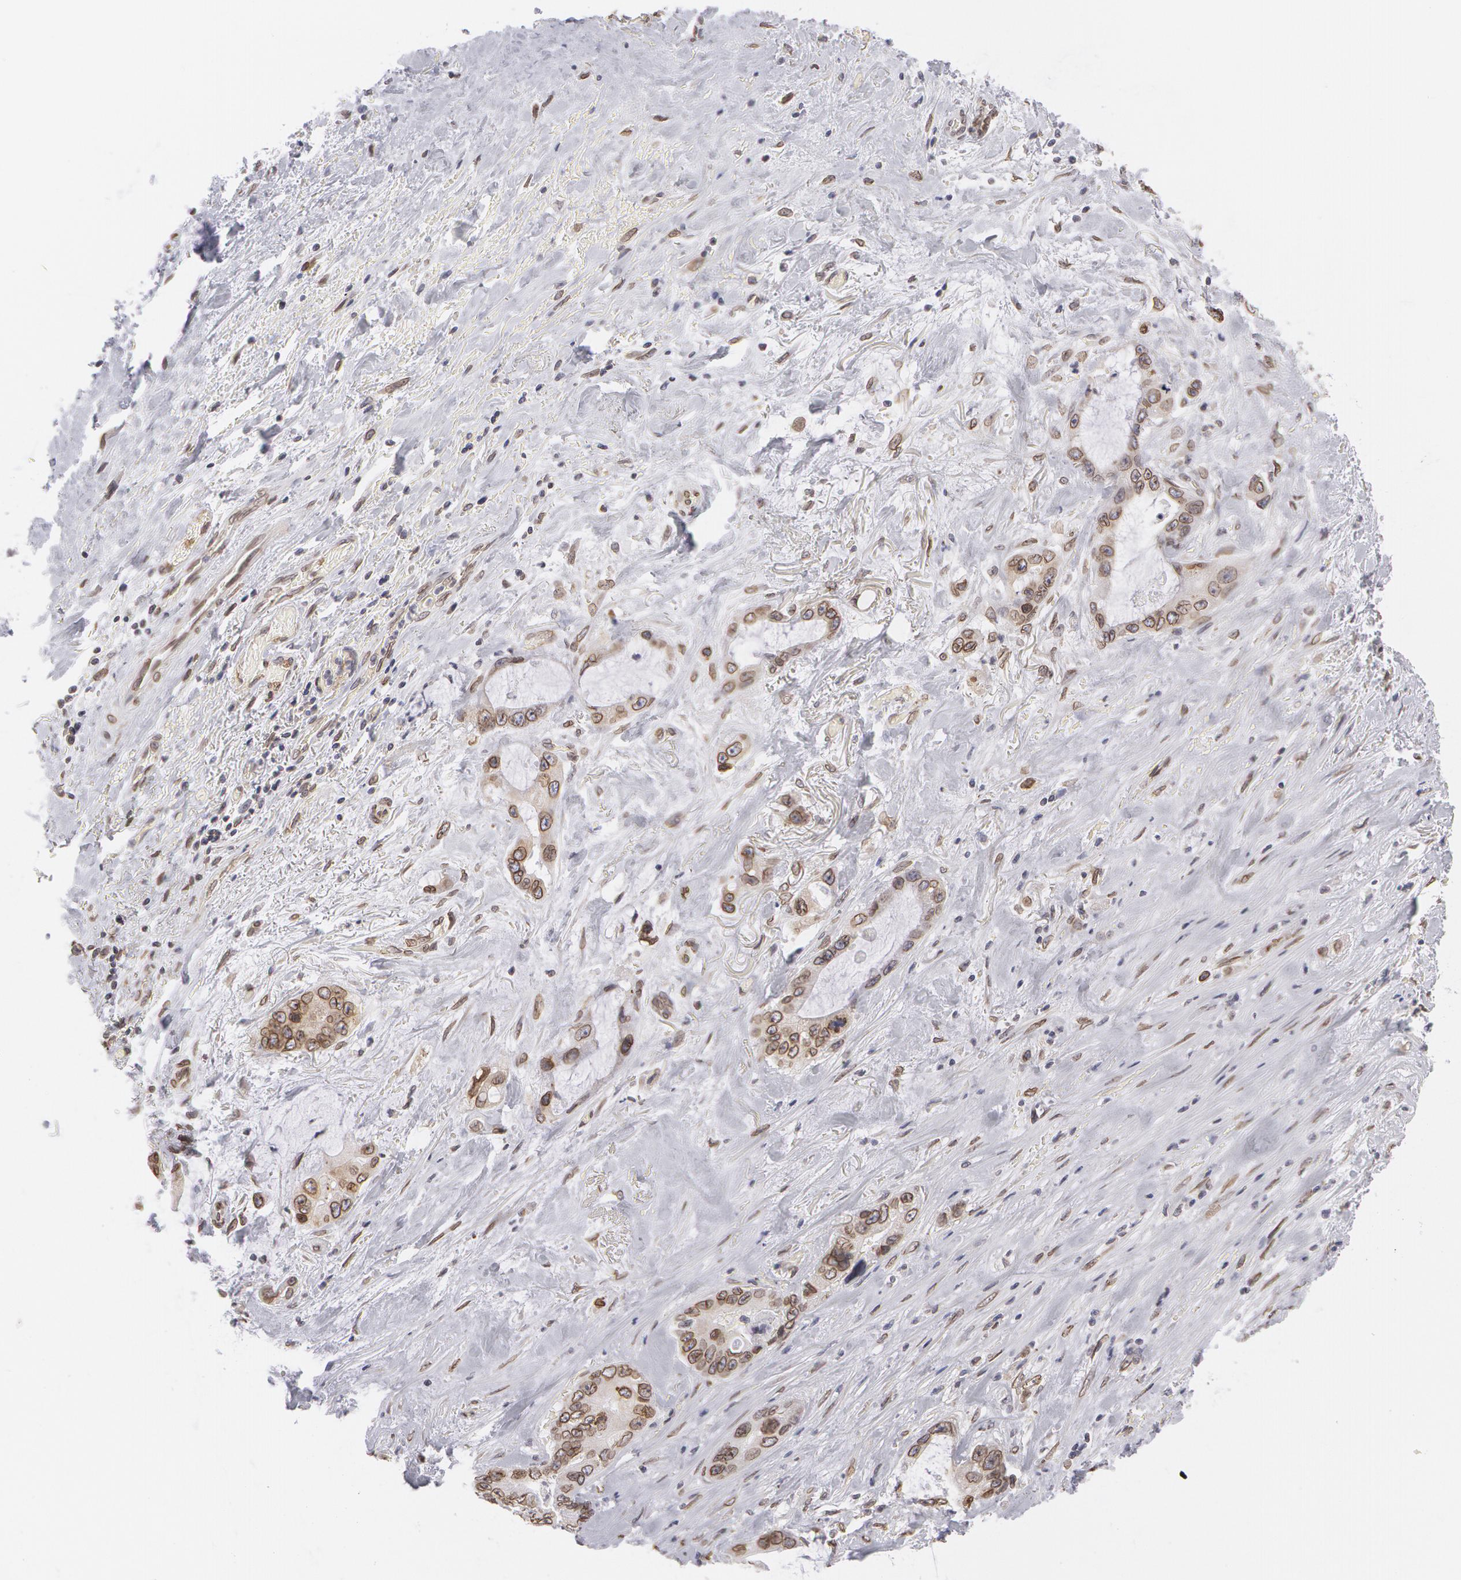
{"staining": {"intensity": "moderate", "quantity": "25%-75%", "location": "nuclear"}, "tissue": "pancreatic cancer", "cell_type": "Tumor cells", "image_type": "cancer", "snomed": [{"axis": "morphology", "description": "Adenocarcinoma, NOS"}, {"axis": "topography", "description": "Pancreas"}, {"axis": "topography", "description": "Stomach, upper"}], "caption": "Immunohistochemistry photomicrograph of human adenocarcinoma (pancreatic) stained for a protein (brown), which exhibits medium levels of moderate nuclear expression in approximately 25%-75% of tumor cells.", "gene": "EMD", "patient": {"sex": "male", "age": 77}}